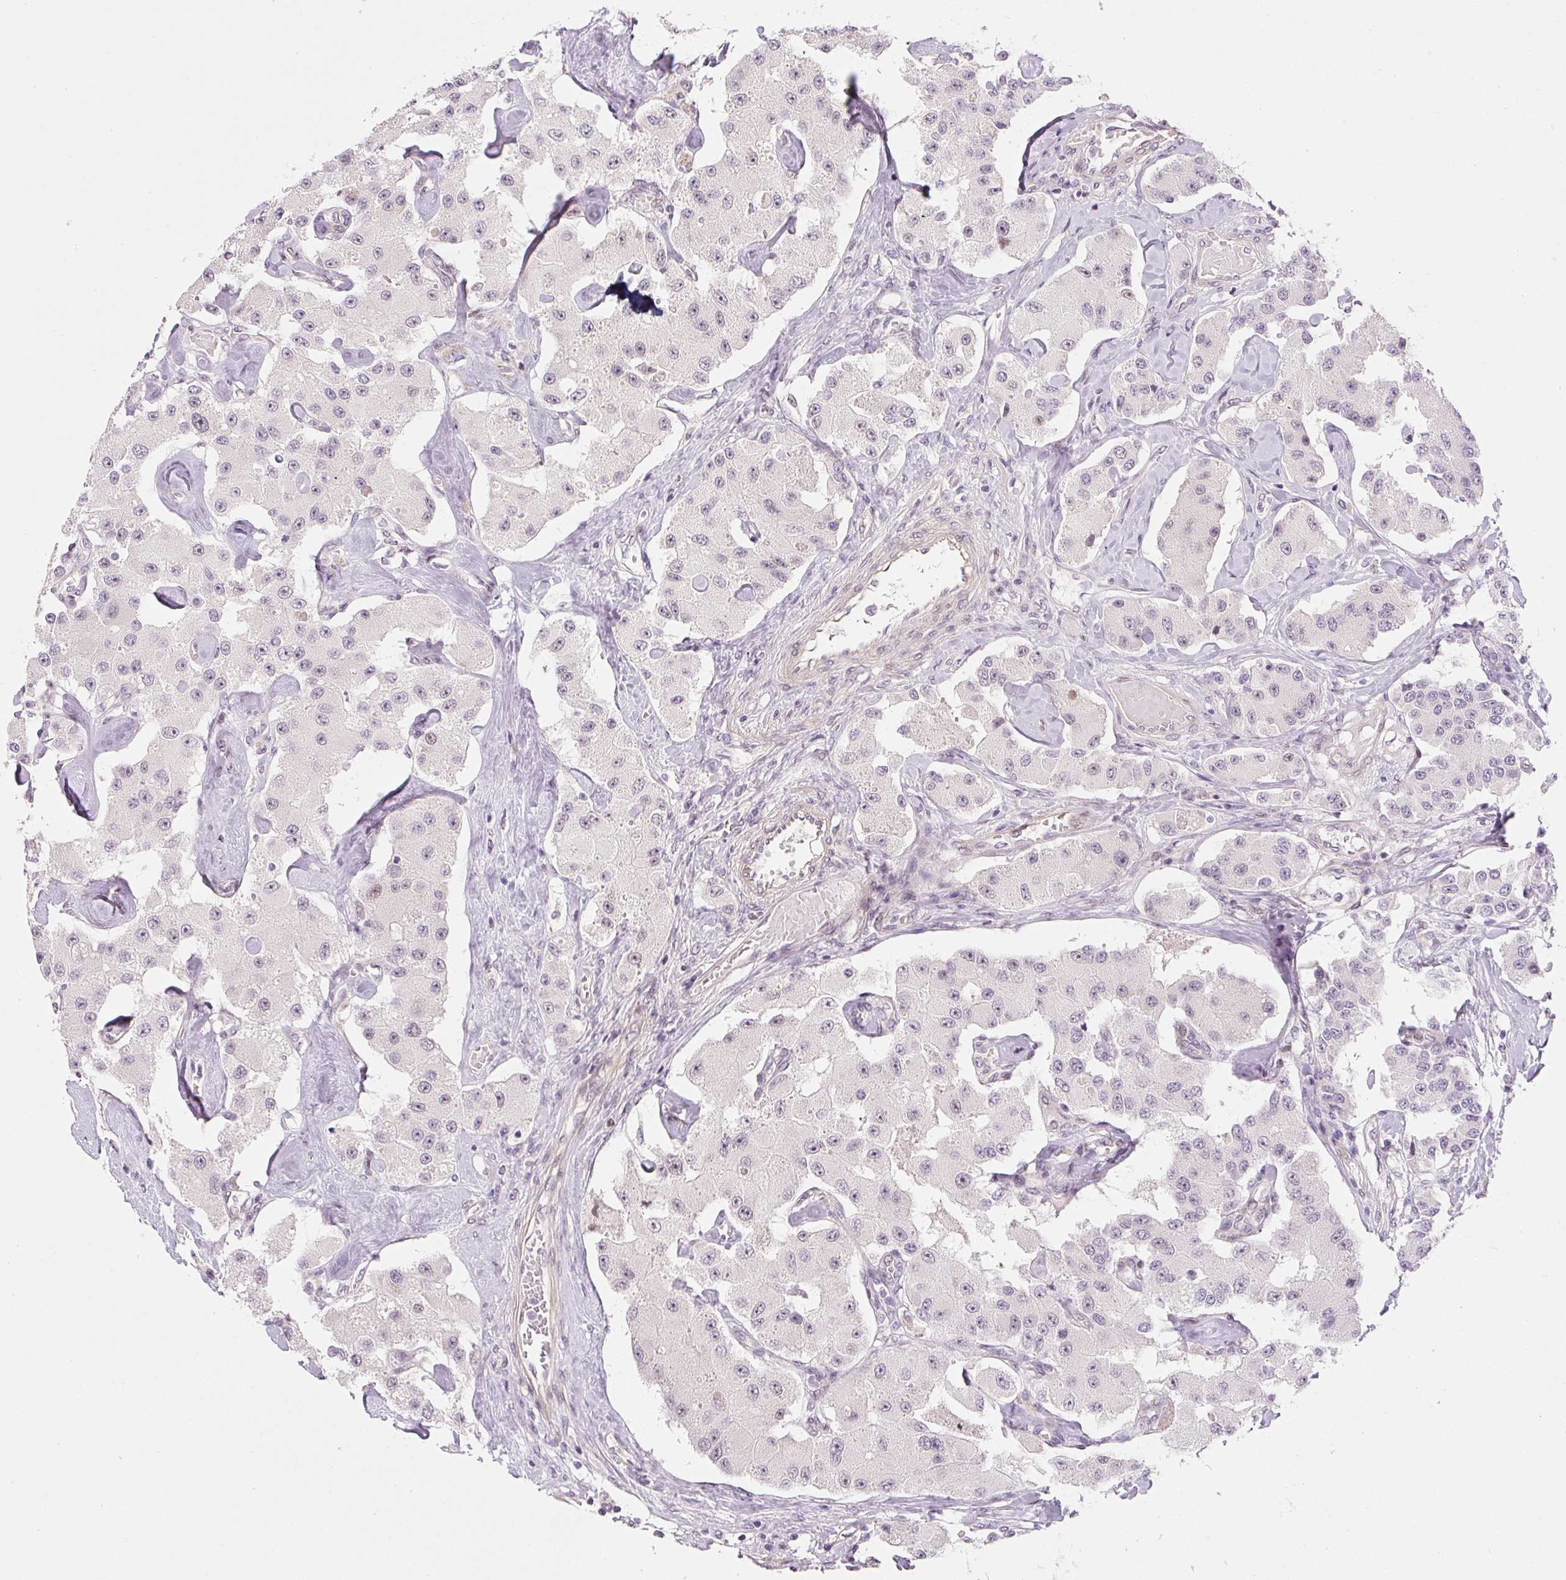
{"staining": {"intensity": "weak", "quantity": "<25%", "location": "nuclear"}, "tissue": "carcinoid", "cell_type": "Tumor cells", "image_type": "cancer", "snomed": [{"axis": "morphology", "description": "Carcinoid, malignant, NOS"}, {"axis": "topography", "description": "Pancreas"}], "caption": "Immunohistochemical staining of human carcinoid exhibits no significant staining in tumor cells.", "gene": "DPPA4", "patient": {"sex": "male", "age": 41}}